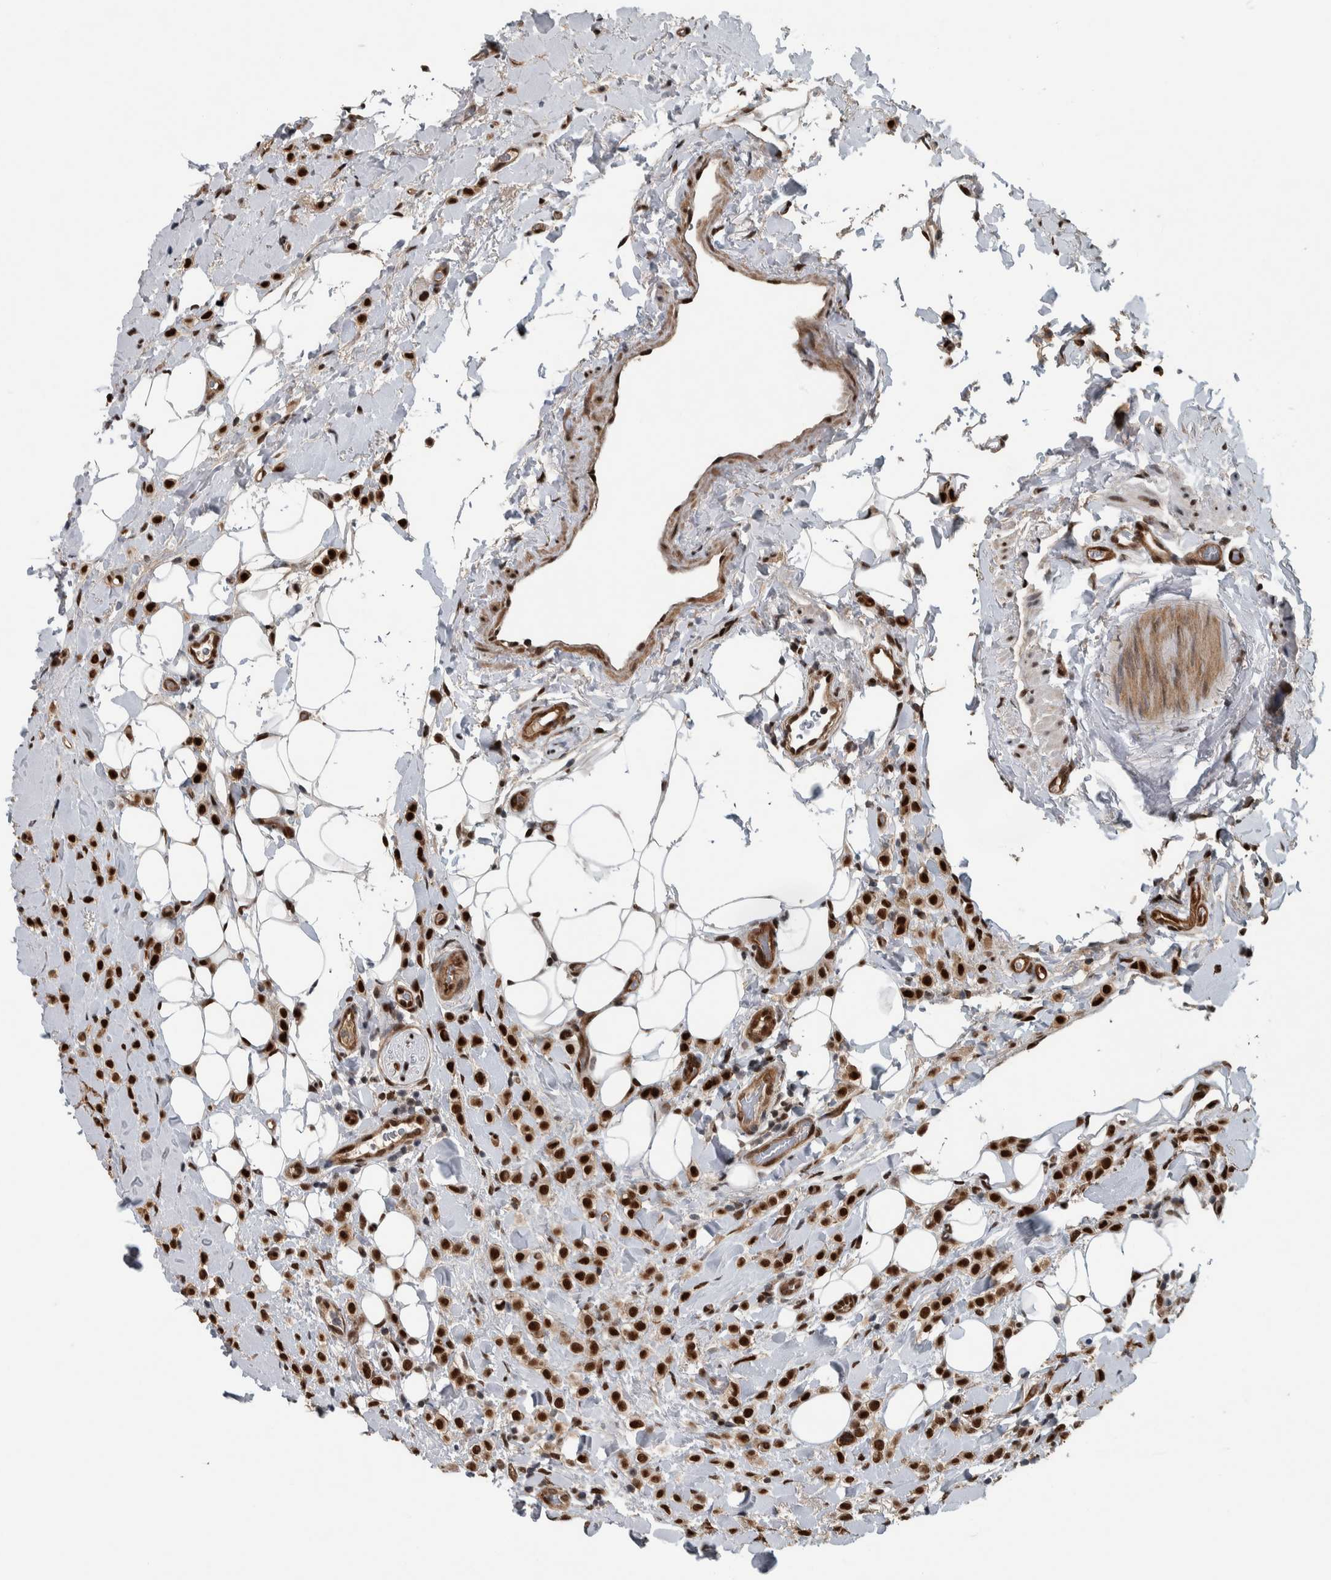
{"staining": {"intensity": "strong", "quantity": ">75%", "location": "nuclear"}, "tissue": "breast cancer", "cell_type": "Tumor cells", "image_type": "cancer", "snomed": [{"axis": "morphology", "description": "Normal tissue, NOS"}, {"axis": "morphology", "description": "Lobular carcinoma"}, {"axis": "topography", "description": "Breast"}], "caption": "DAB immunohistochemical staining of breast lobular carcinoma displays strong nuclear protein positivity in about >75% of tumor cells. (DAB (3,3'-diaminobenzidine) = brown stain, brightfield microscopy at high magnification).", "gene": "FAM135B", "patient": {"sex": "female", "age": 50}}